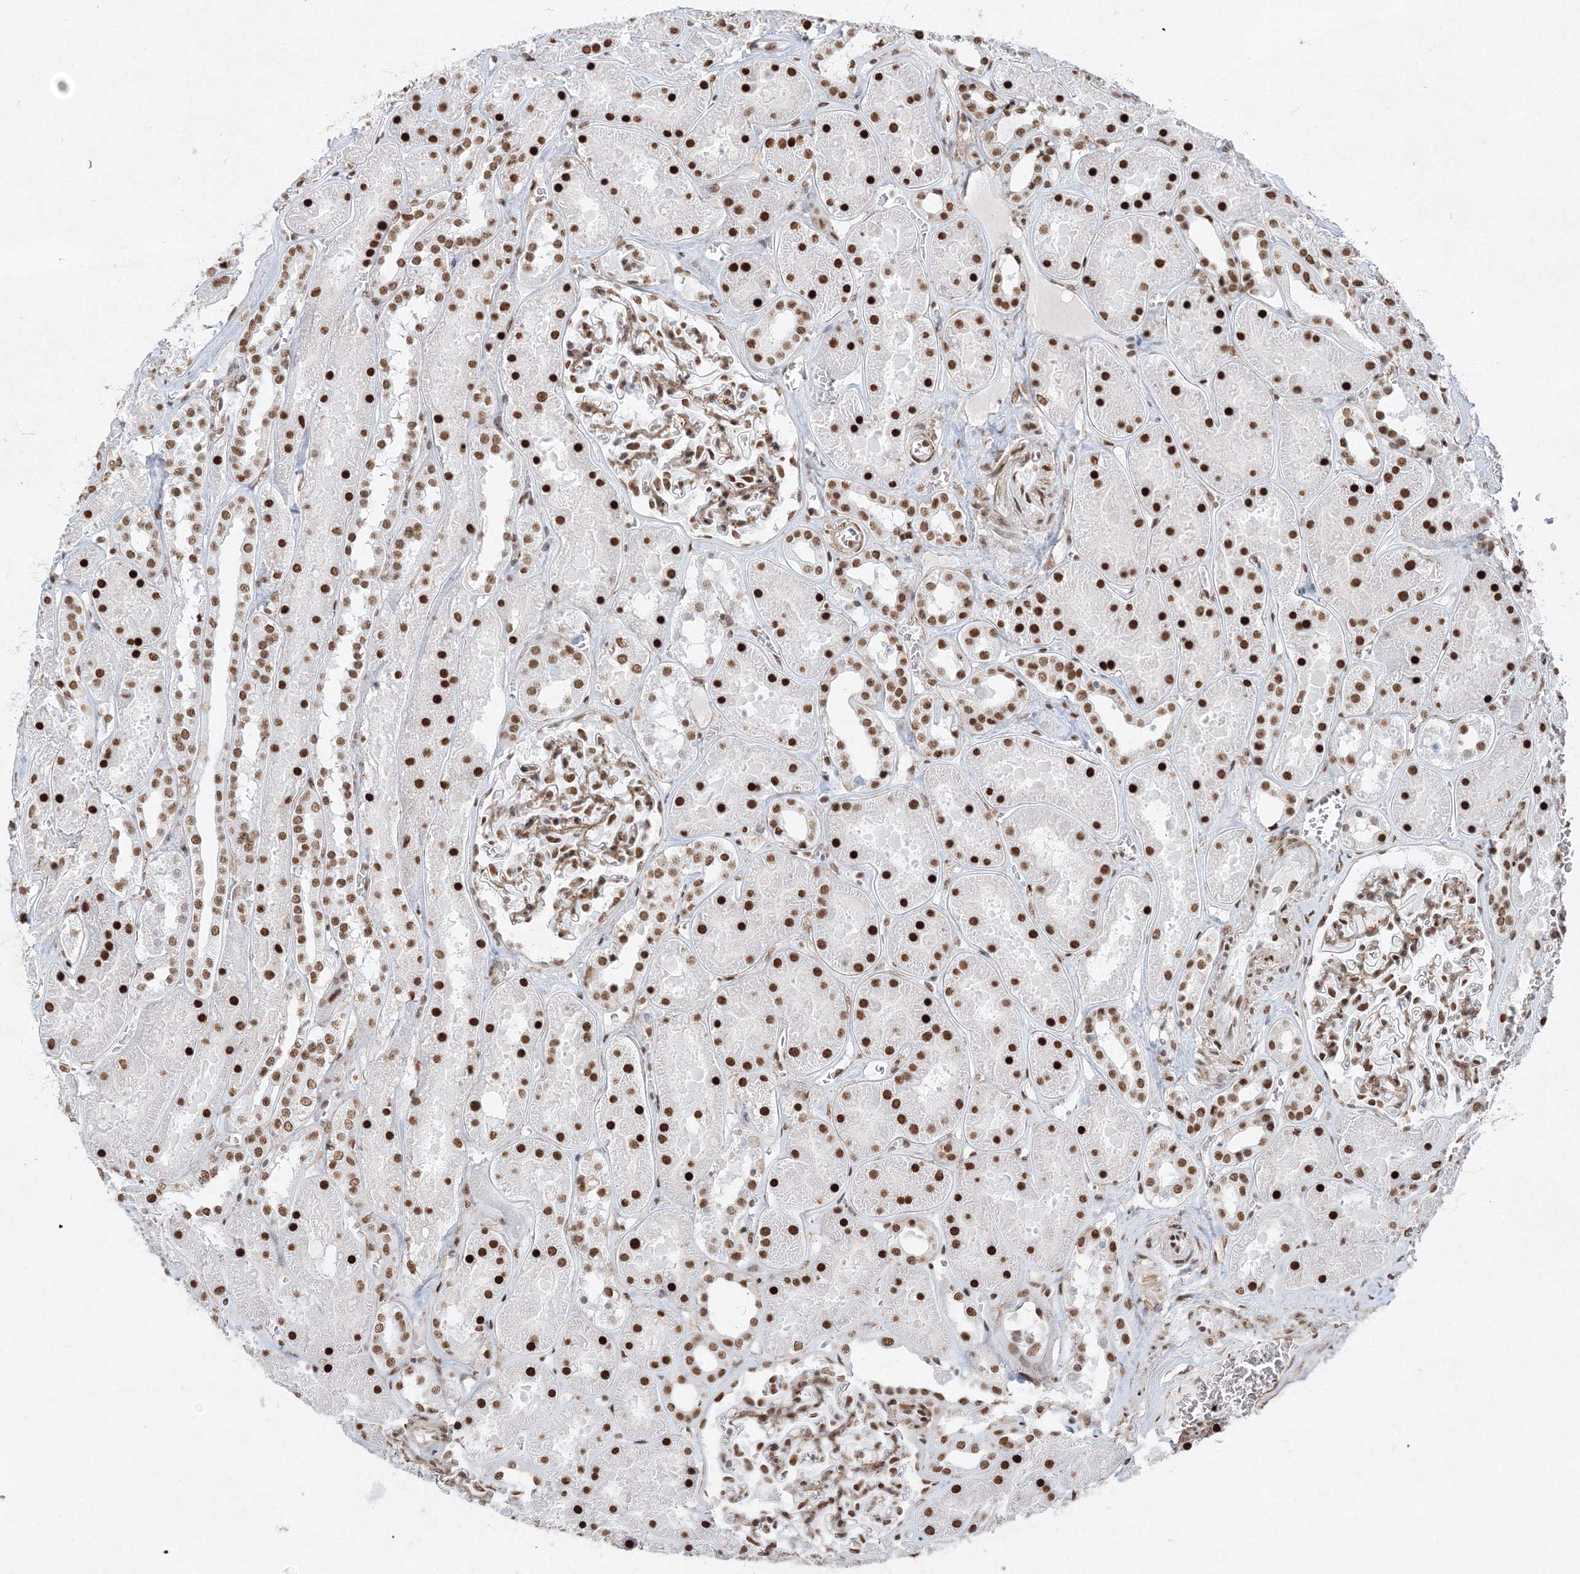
{"staining": {"intensity": "moderate", "quantity": ">75%", "location": "nuclear"}, "tissue": "kidney", "cell_type": "Cells in glomeruli", "image_type": "normal", "snomed": [{"axis": "morphology", "description": "Normal tissue, NOS"}, {"axis": "topography", "description": "Kidney"}], "caption": "This is a micrograph of immunohistochemistry (IHC) staining of unremarkable kidney, which shows moderate positivity in the nuclear of cells in glomeruli.", "gene": "ZNF638", "patient": {"sex": "female", "age": 41}}